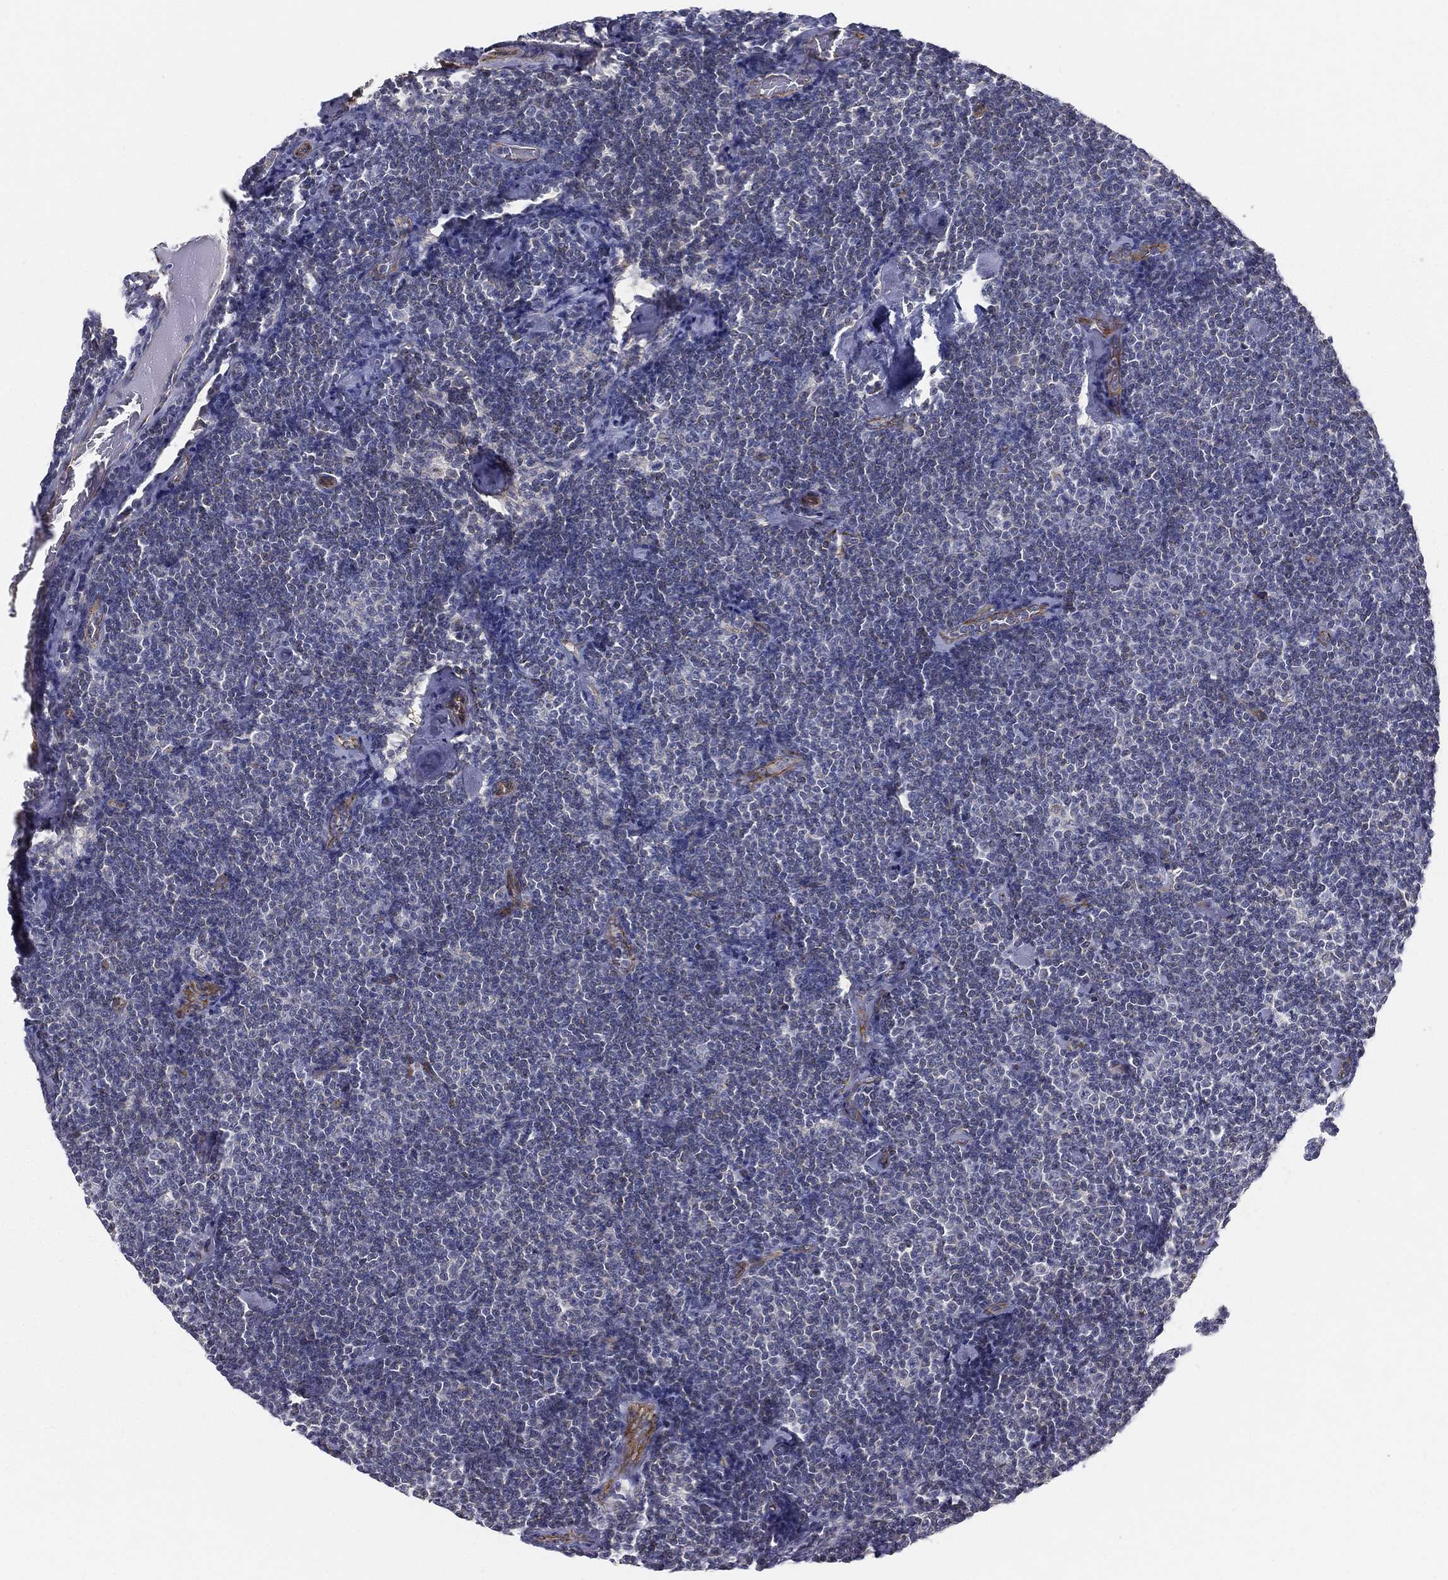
{"staining": {"intensity": "negative", "quantity": "none", "location": "none"}, "tissue": "lymphoma", "cell_type": "Tumor cells", "image_type": "cancer", "snomed": [{"axis": "morphology", "description": "Malignant lymphoma, non-Hodgkin's type, Low grade"}, {"axis": "topography", "description": "Lymph node"}], "caption": "Immunohistochemistry (IHC) histopathology image of neoplastic tissue: lymphoma stained with DAB (3,3'-diaminobenzidine) shows no significant protein expression in tumor cells. (Immunohistochemistry, brightfield microscopy, high magnification).", "gene": "LRRC56", "patient": {"sex": "male", "age": 81}}